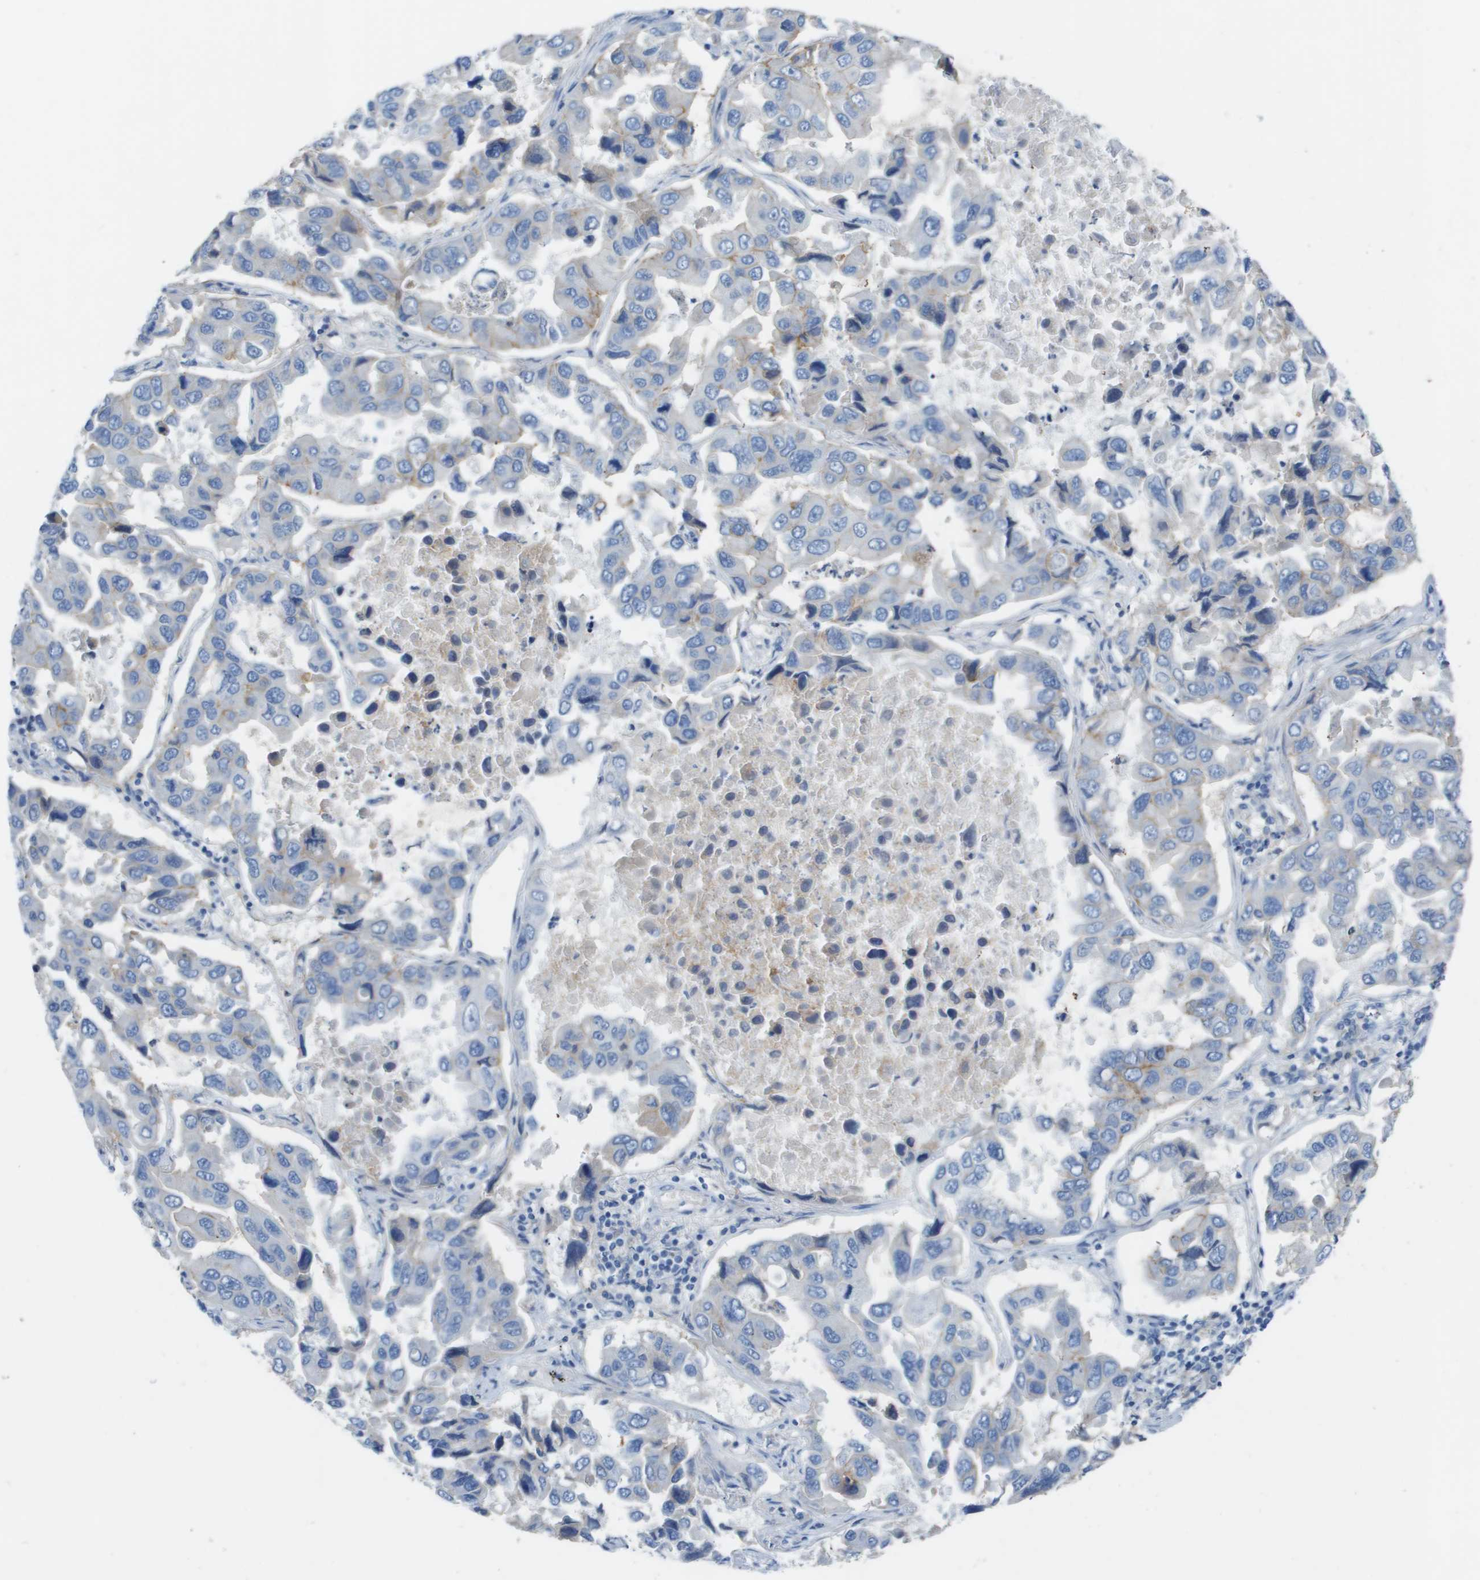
{"staining": {"intensity": "weak", "quantity": "<25%", "location": "cytoplasmic/membranous"}, "tissue": "lung cancer", "cell_type": "Tumor cells", "image_type": "cancer", "snomed": [{"axis": "morphology", "description": "Adenocarcinoma, NOS"}, {"axis": "topography", "description": "Lung"}], "caption": "Photomicrograph shows no significant protein expression in tumor cells of lung adenocarcinoma. (IHC, brightfield microscopy, high magnification).", "gene": "CD46", "patient": {"sex": "male", "age": 64}}